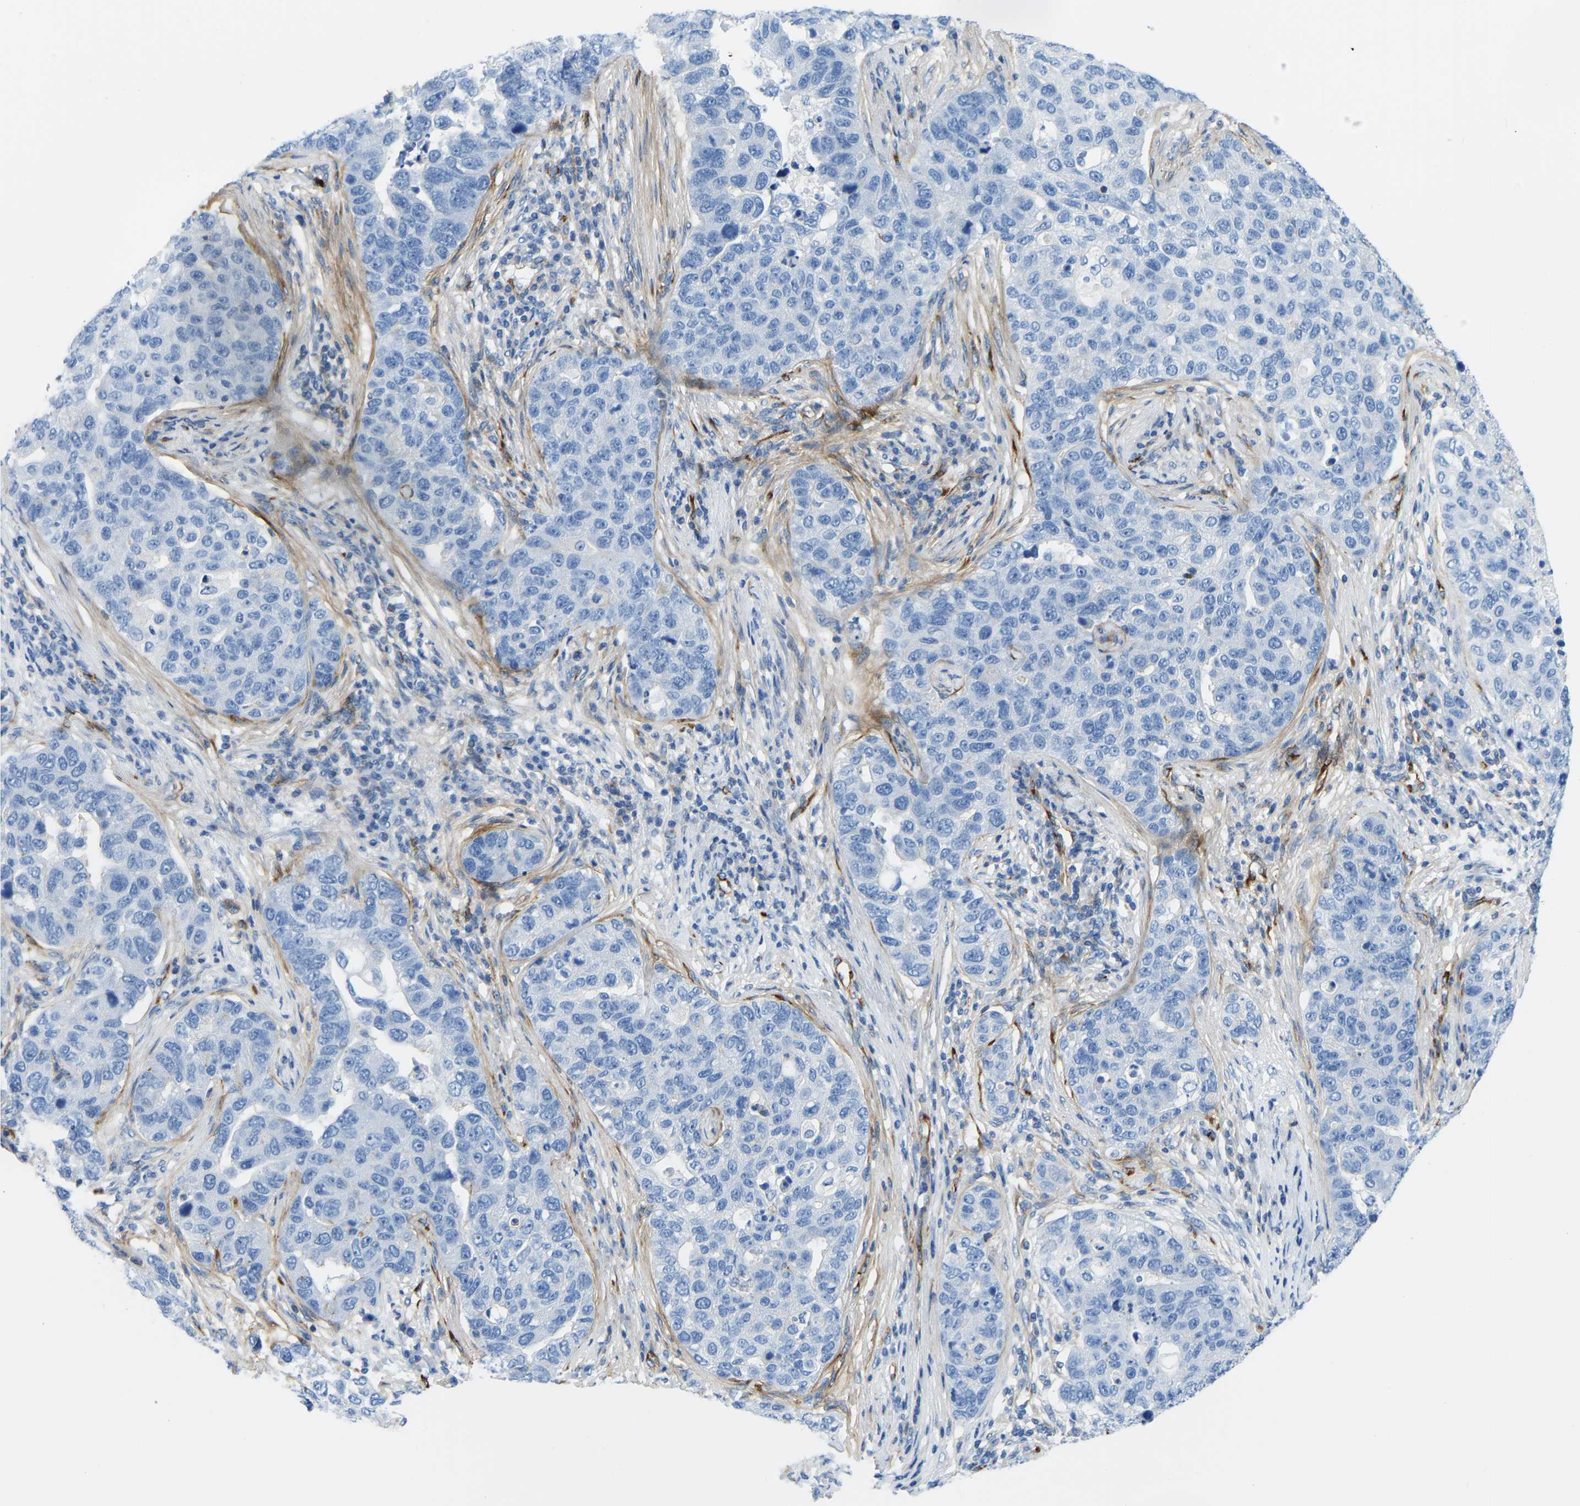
{"staining": {"intensity": "negative", "quantity": "none", "location": "none"}, "tissue": "pancreatic cancer", "cell_type": "Tumor cells", "image_type": "cancer", "snomed": [{"axis": "morphology", "description": "Adenocarcinoma, NOS"}, {"axis": "topography", "description": "Pancreas"}], "caption": "Tumor cells show no significant protein expression in pancreatic cancer (adenocarcinoma).", "gene": "COL15A1", "patient": {"sex": "female", "age": 61}}